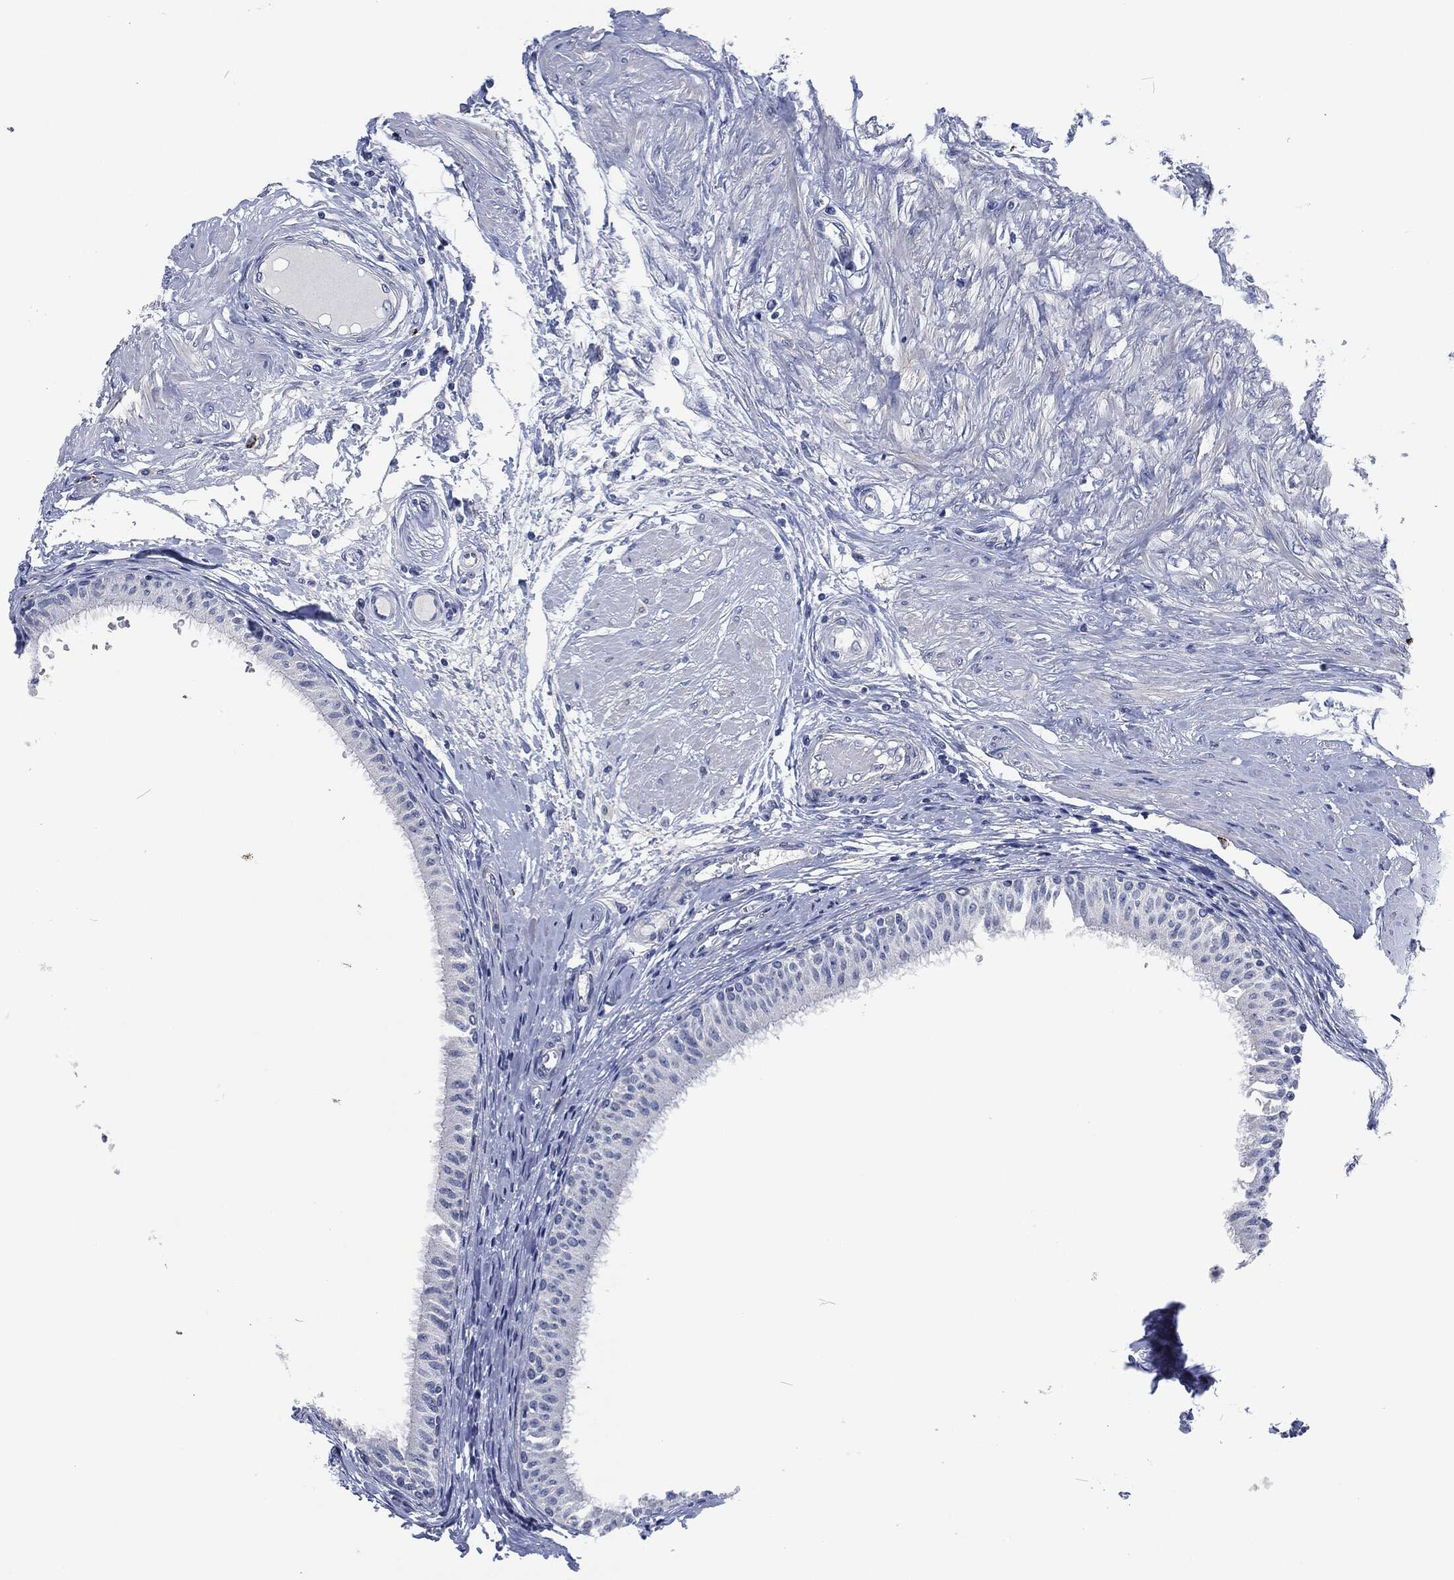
{"staining": {"intensity": "negative", "quantity": "none", "location": "none"}, "tissue": "epididymis", "cell_type": "Glandular cells", "image_type": "normal", "snomed": [{"axis": "morphology", "description": "Normal tissue, NOS"}, {"axis": "morphology", "description": "Seminoma, NOS"}, {"axis": "topography", "description": "Testis"}, {"axis": "topography", "description": "Epididymis"}], "caption": "The photomicrograph shows no significant expression in glandular cells of epididymis. (Brightfield microscopy of DAB immunohistochemistry at high magnification).", "gene": "MPO", "patient": {"sex": "male", "age": 61}}